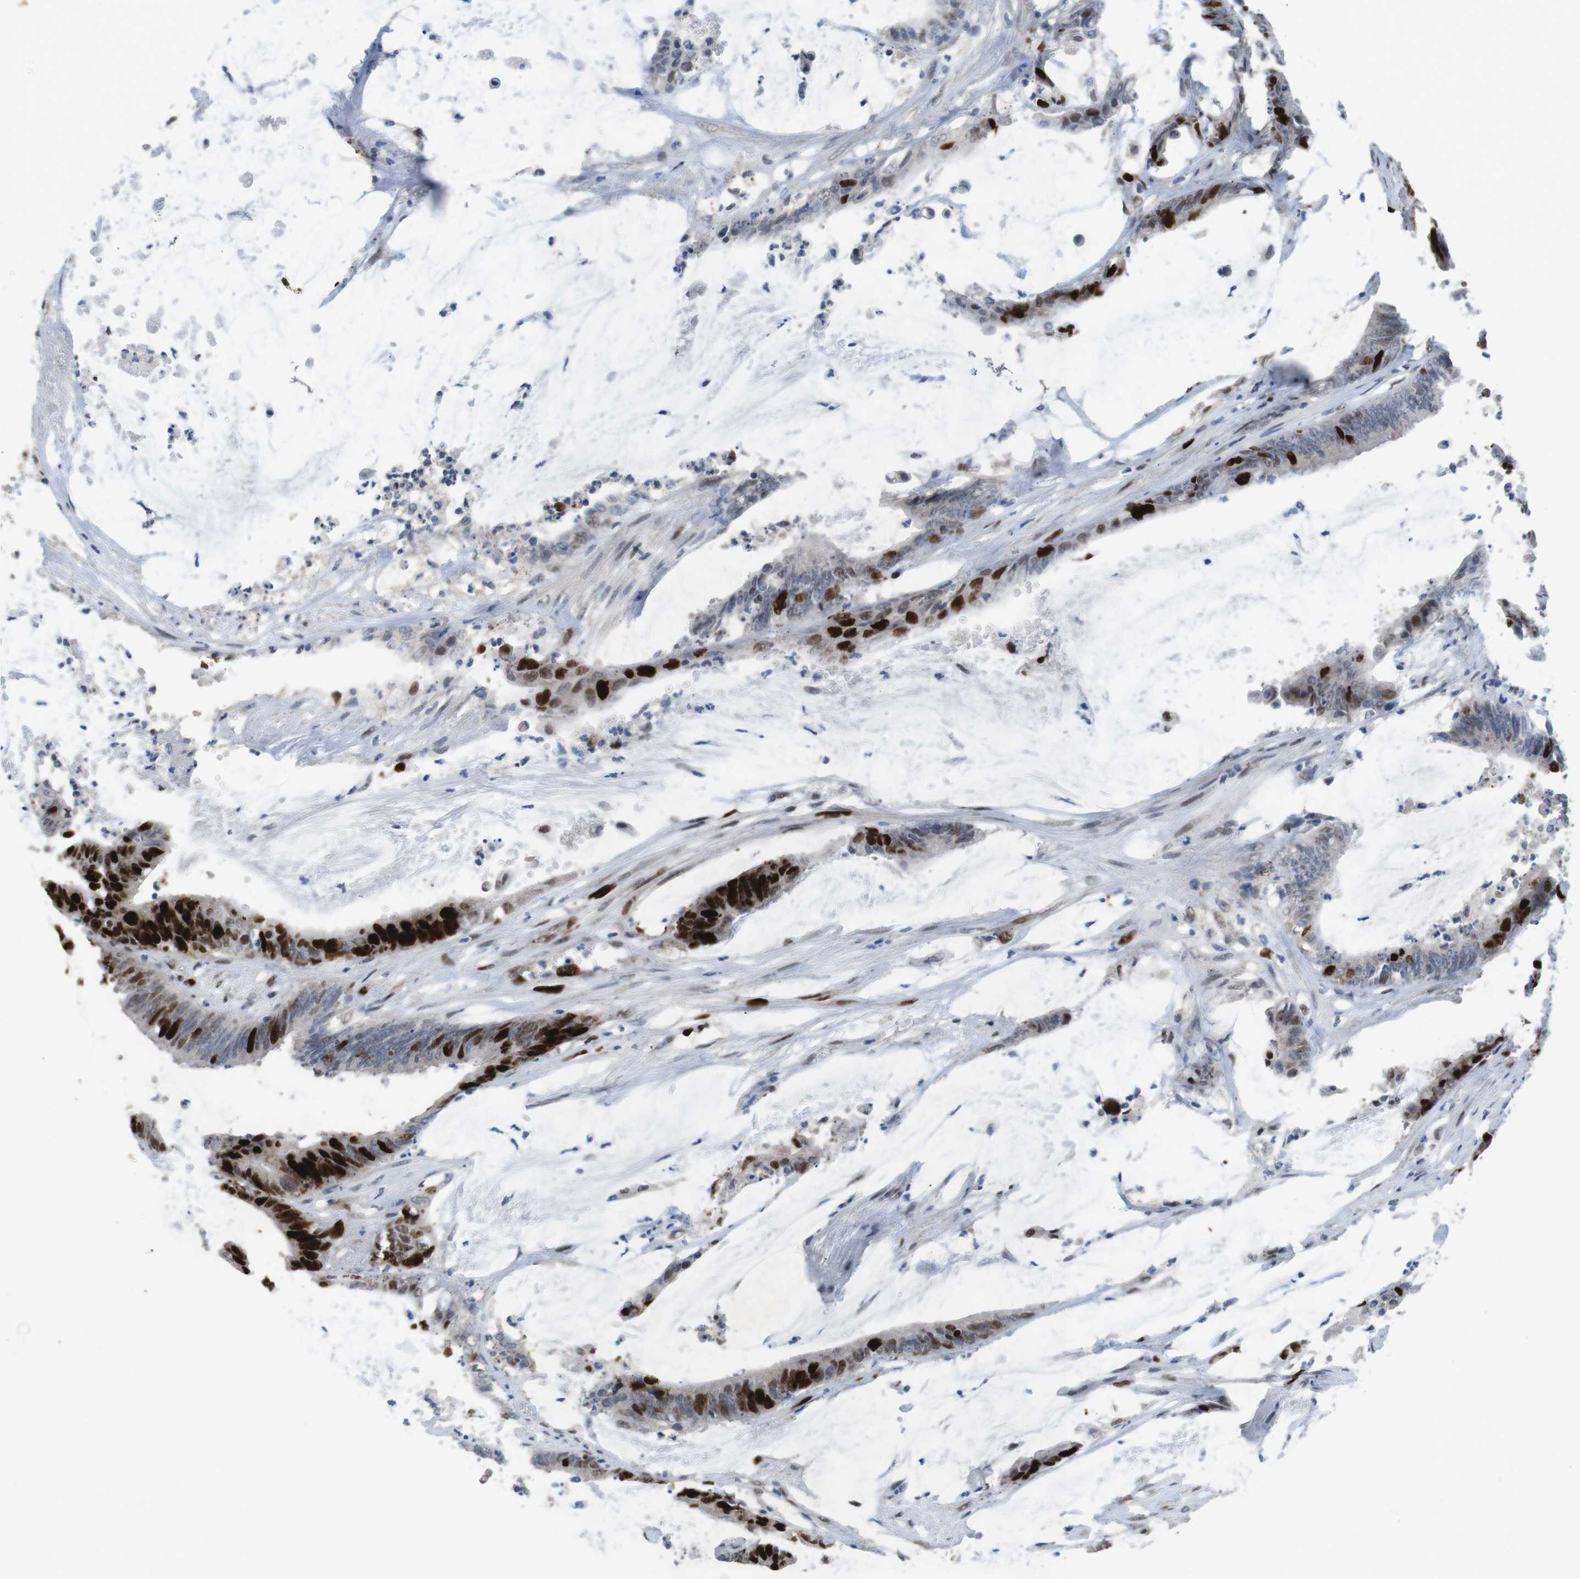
{"staining": {"intensity": "strong", "quantity": "25%-75%", "location": "nuclear"}, "tissue": "colorectal cancer", "cell_type": "Tumor cells", "image_type": "cancer", "snomed": [{"axis": "morphology", "description": "Adenocarcinoma, NOS"}, {"axis": "topography", "description": "Rectum"}], "caption": "DAB immunohistochemical staining of human colorectal adenocarcinoma exhibits strong nuclear protein expression in approximately 25%-75% of tumor cells. The staining was performed using DAB (3,3'-diaminobenzidine) to visualize the protein expression in brown, while the nuclei were stained in blue with hematoxylin (Magnification: 20x).", "gene": "KPNA2", "patient": {"sex": "female", "age": 66}}